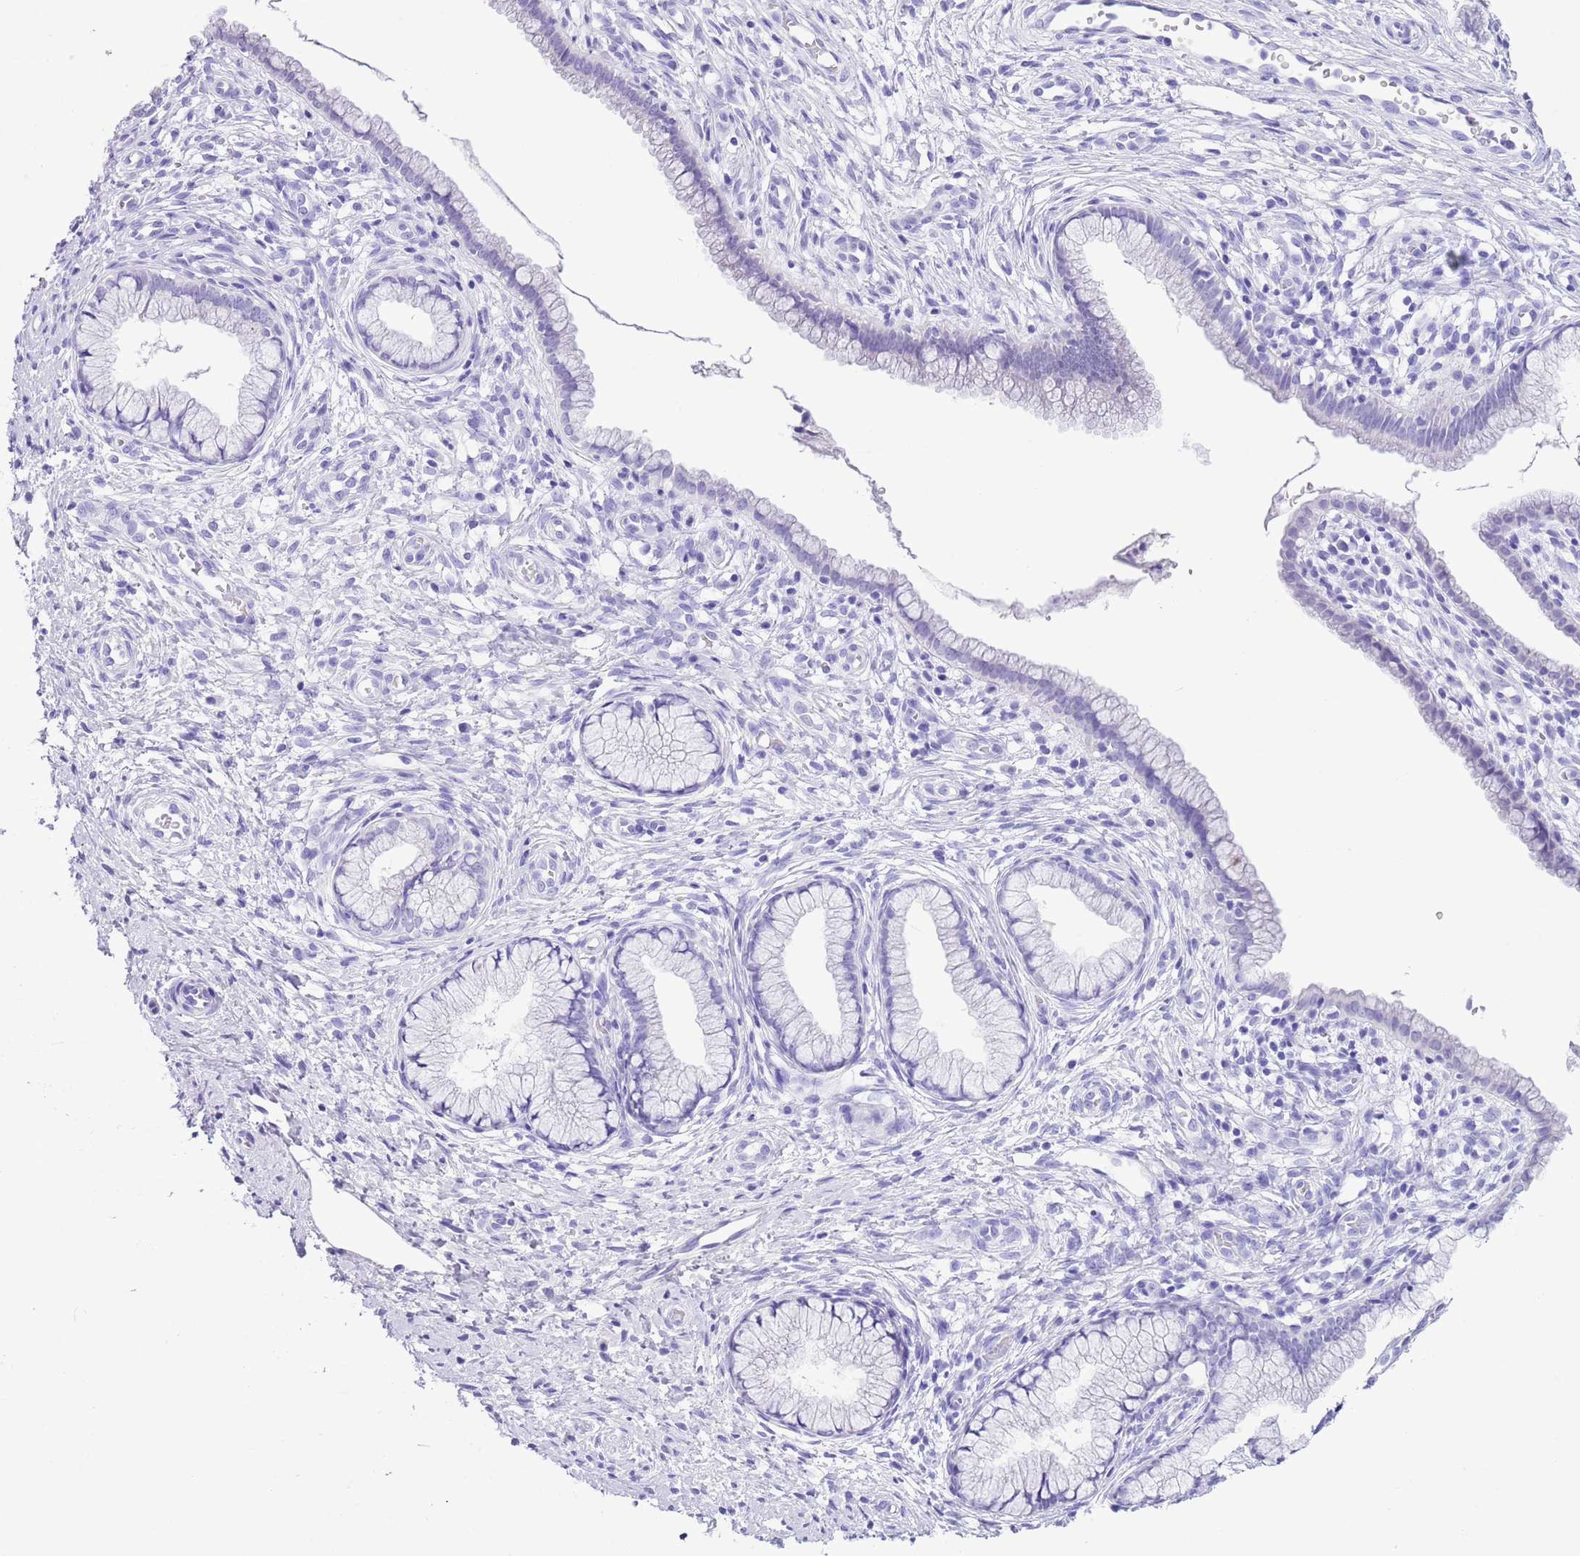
{"staining": {"intensity": "negative", "quantity": "none", "location": "none"}, "tissue": "cervix", "cell_type": "Glandular cells", "image_type": "normal", "snomed": [{"axis": "morphology", "description": "Normal tissue, NOS"}, {"axis": "topography", "description": "Cervix"}], "caption": "This is an IHC micrograph of normal cervix. There is no expression in glandular cells.", "gene": "TMEM185A", "patient": {"sex": "female", "age": 36}}